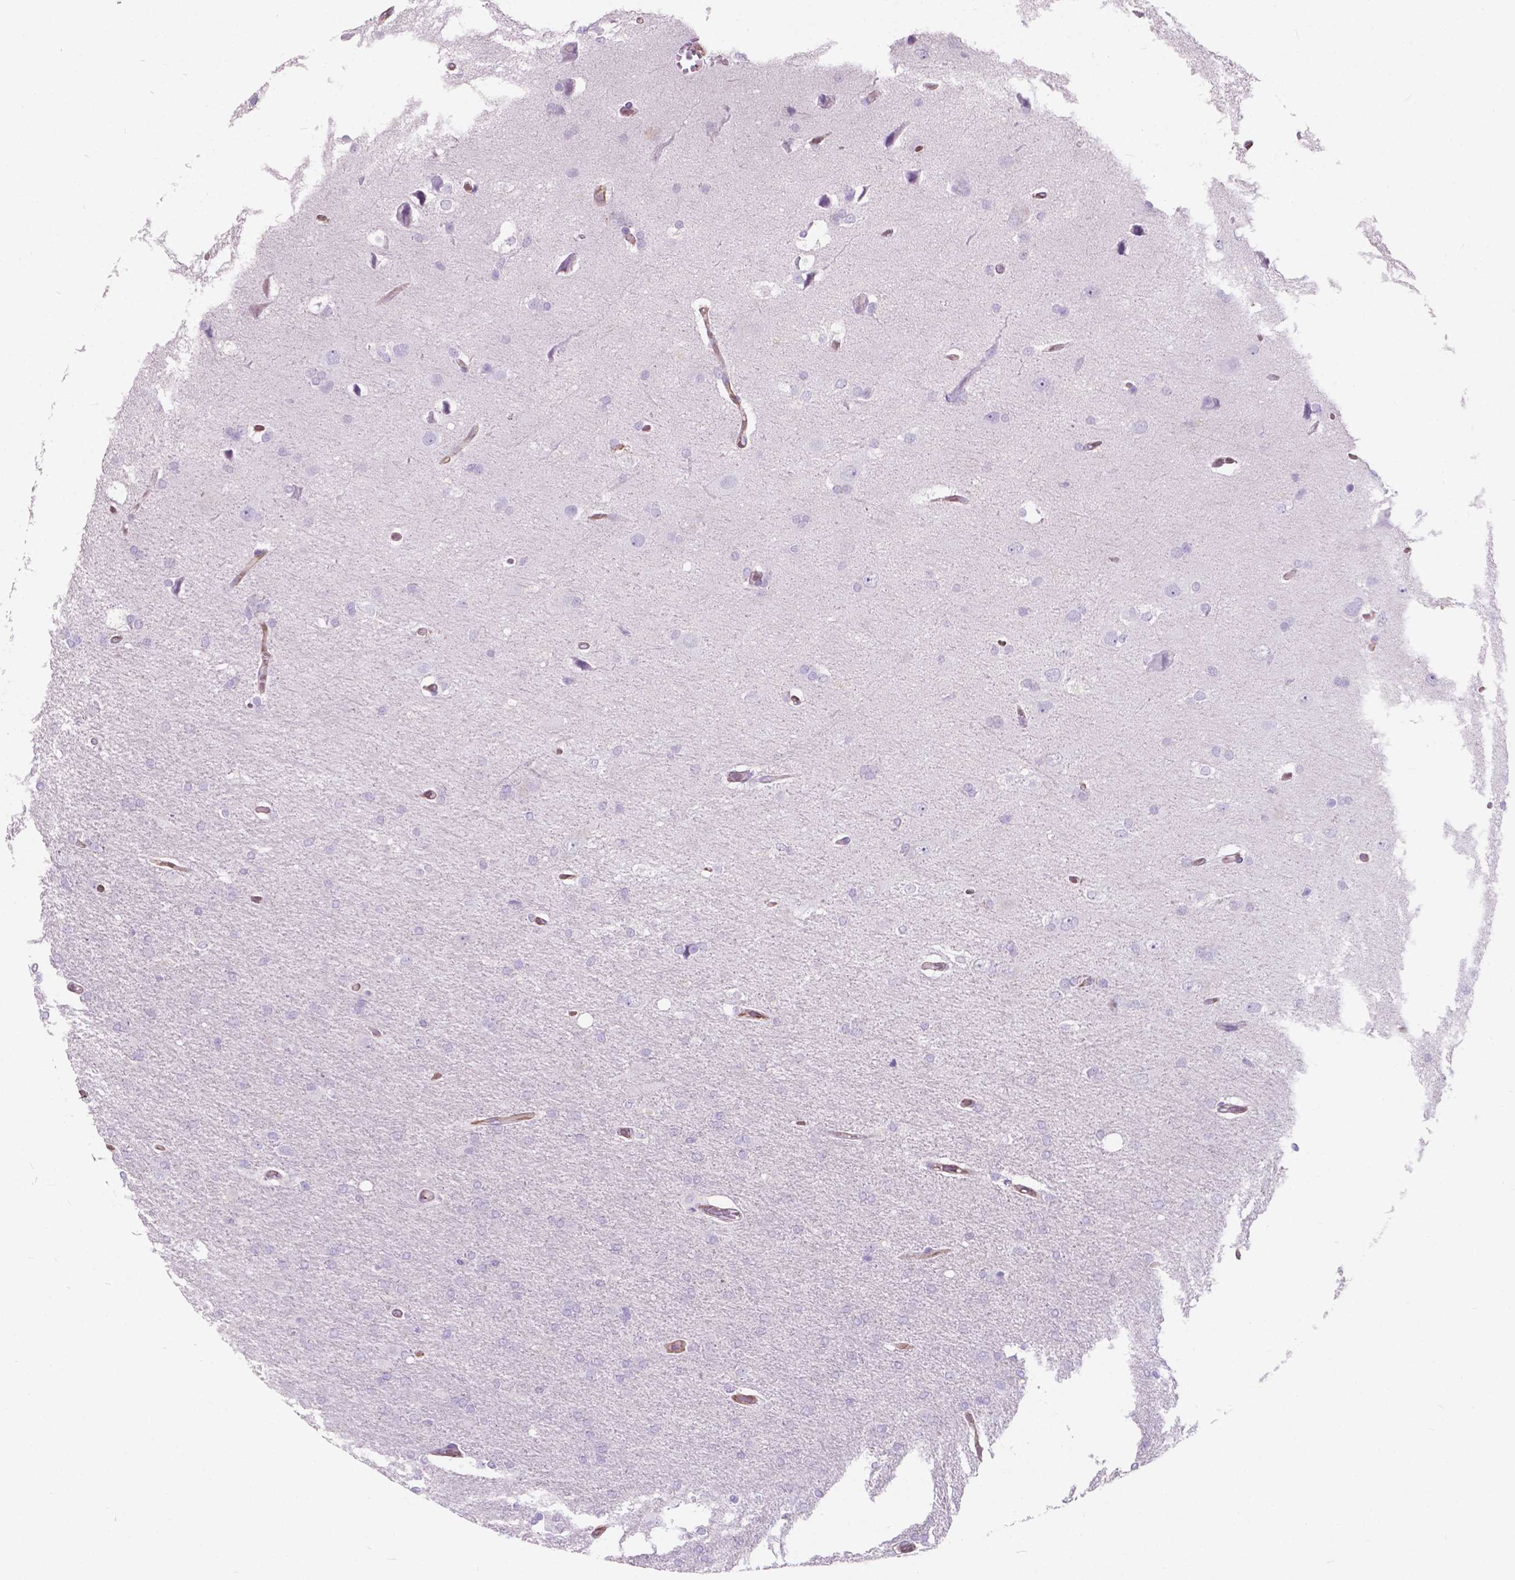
{"staining": {"intensity": "negative", "quantity": "none", "location": "none"}, "tissue": "glioma", "cell_type": "Tumor cells", "image_type": "cancer", "snomed": [{"axis": "morphology", "description": "Glioma, malignant, High grade"}, {"axis": "topography", "description": "Cerebral cortex"}], "caption": "High magnification brightfield microscopy of malignant glioma (high-grade) stained with DAB (3,3'-diaminobenzidine) (brown) and counterstained with hematoxylin (blue): tumor cells show no significant expression. Brightfield microscopy of immunohistochemistry (IHC) stained with DAB (3,3'-diaminobenzidine) (brown) and hematoxylin (blue), captured at high magnification.", "gene": "AMOT", "patient": {"sex": "male", "age": 70}}